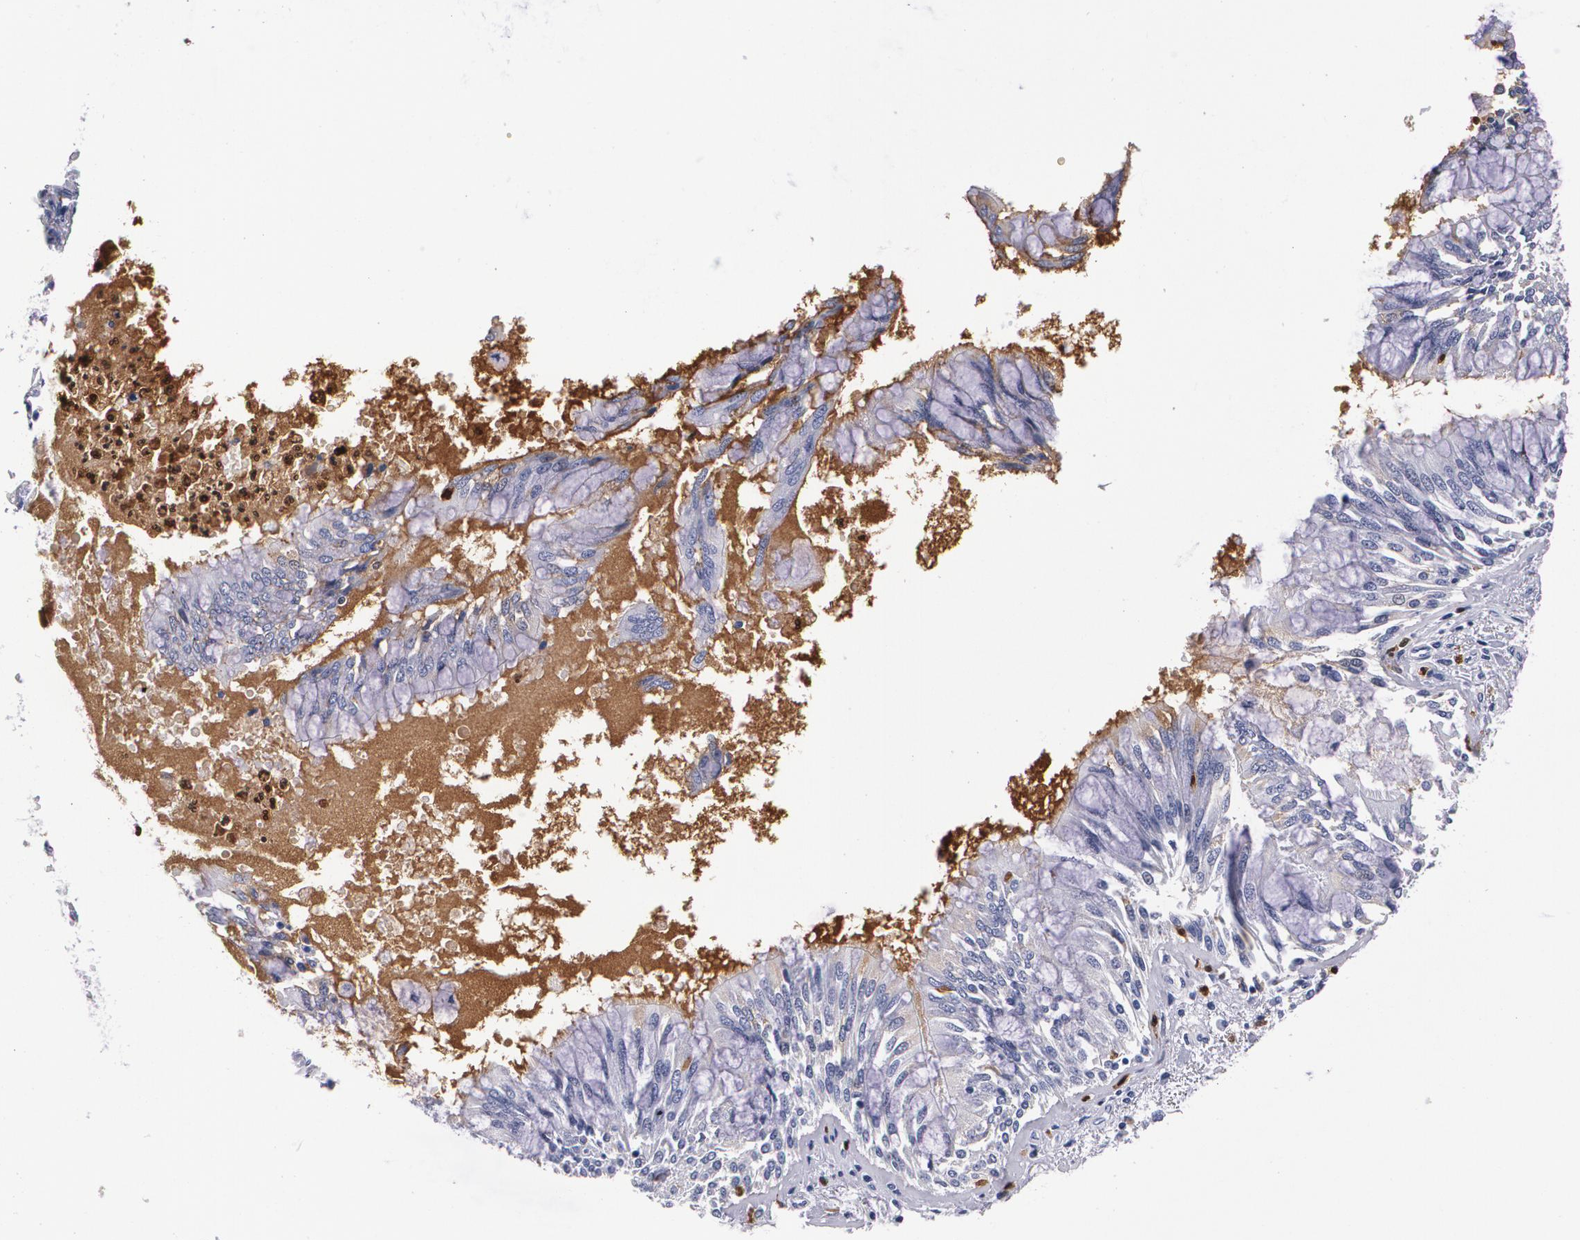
{"staining": {"intensity": "weak", "quantity": "<25%", "location": "cytoplasmic/membranous"}, "tissue": "bronchus", "cell_type": "Respiratory epithelial cells", "image_type": "normal", "snomed": [{"axis": "morphology", "description": "Normal tissue, NOS"}, {"axis": "topography", "description": "Cartilage tissue"}, {"axis": "topography", "description": "Bronchus"}, {"axis": "topography", "description": "Lung"}, {"axis": "topography", "description": "Peripheral nerve tissue"}], "caption": "Normal bronchus was stained to show a protein in brown. There is no significant expression in respiratory epithelial cells. (Immunohistochemistry, brightfield microscopy, high magnification).", "gene": "S100A8", "patient": {"sex": "female", "age": 49}}